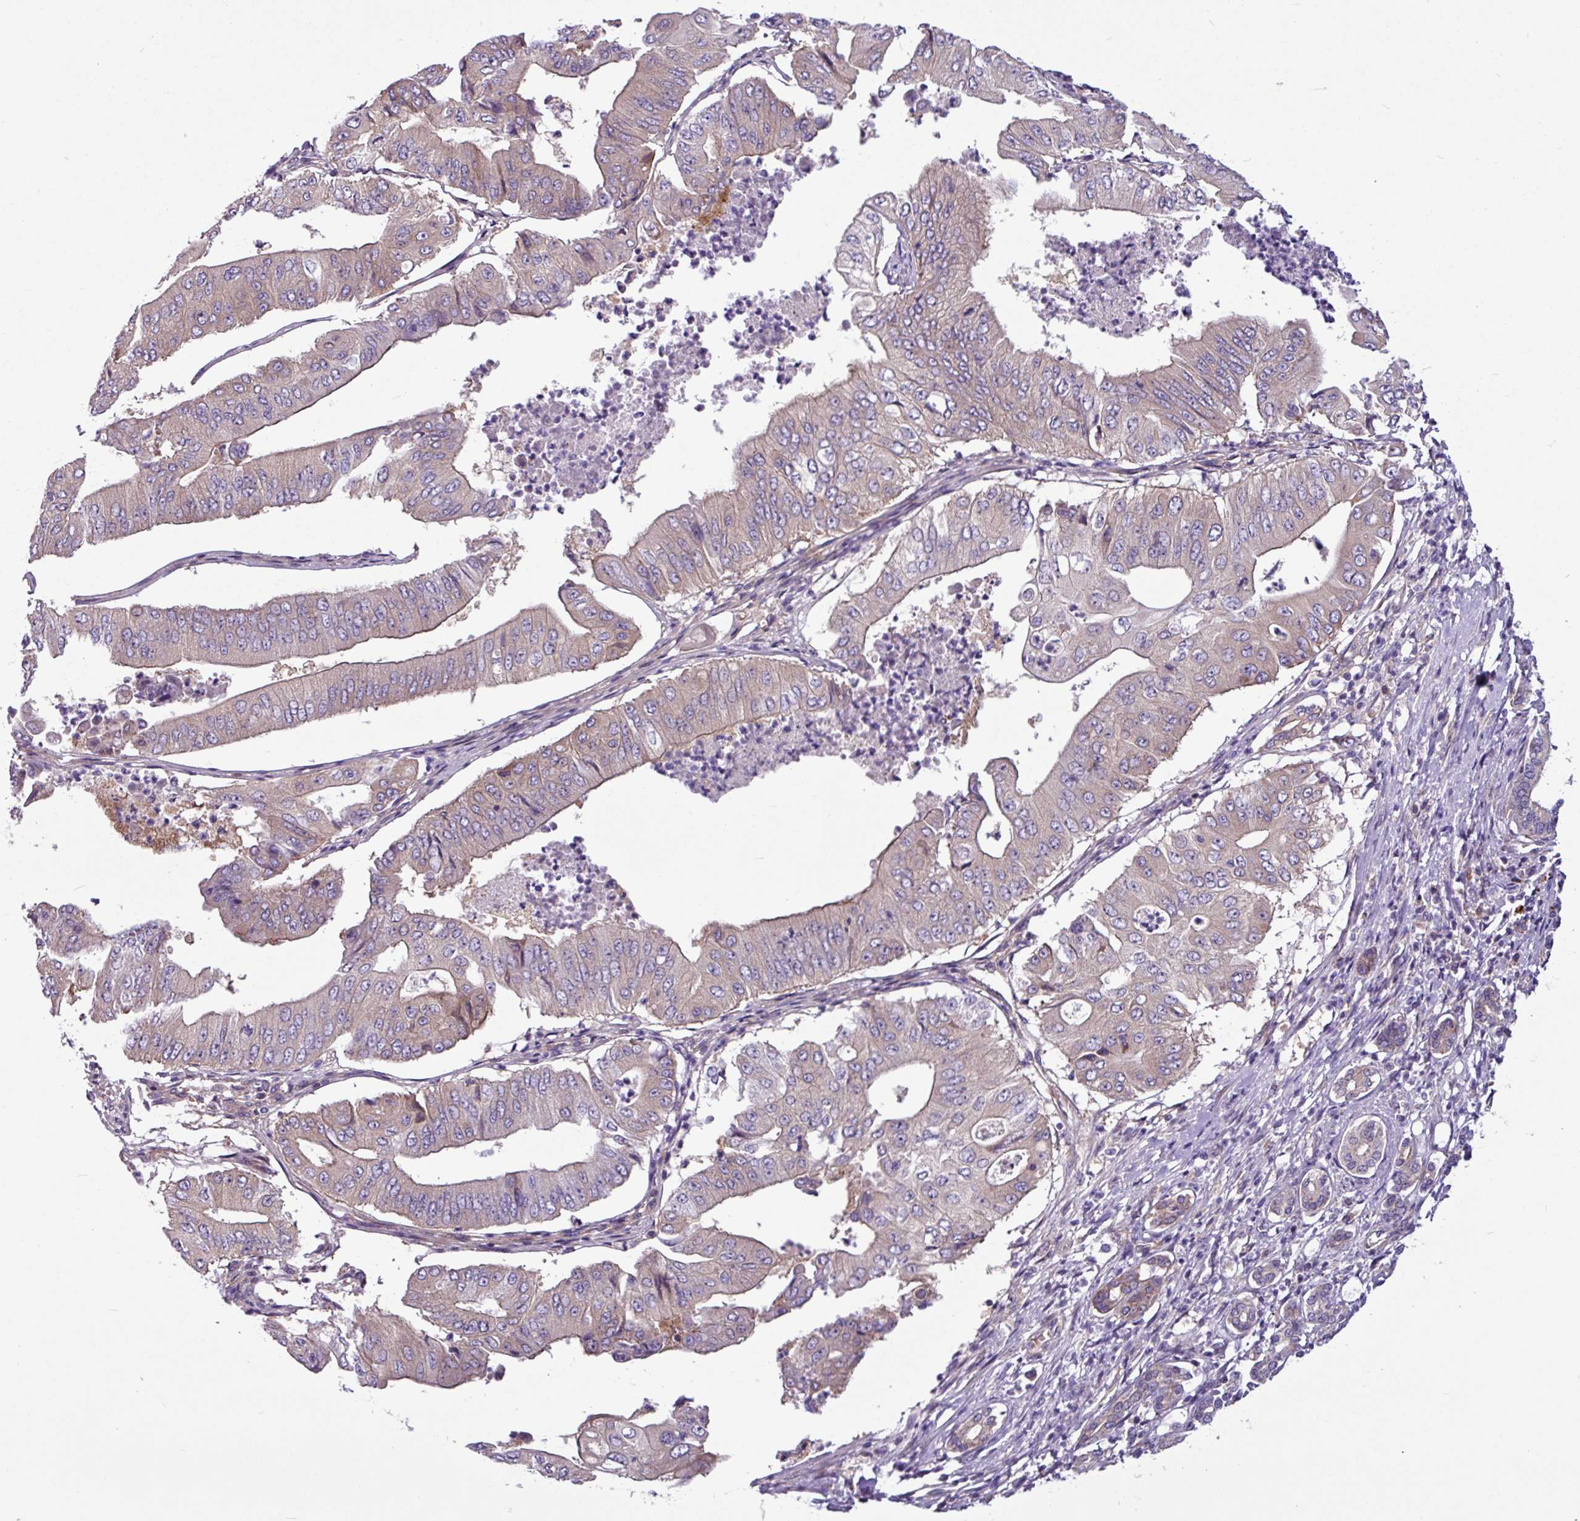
{"staining": {"intensity": "weak", "quantity": "25%-75%", "location": "cytoplasmic/membranous"}, "tissue": "pancreatic cancer", "cell_type": "Tumor cells", "image_type": "cancer", "snomed": [{"axis": "morphology", "description": "Adenocarcinoma, NOS"}, {"axis": "topography", "description": "Pancreas"}], "caption": "Protein staining of pancreatic adenocarcinoma tissue shows weak cytoplasmic/membranous staining in approximately 25%-75% of tumor cells.", "gene": "MROH2A", "patient": {"sex": "female", "age": 77}}